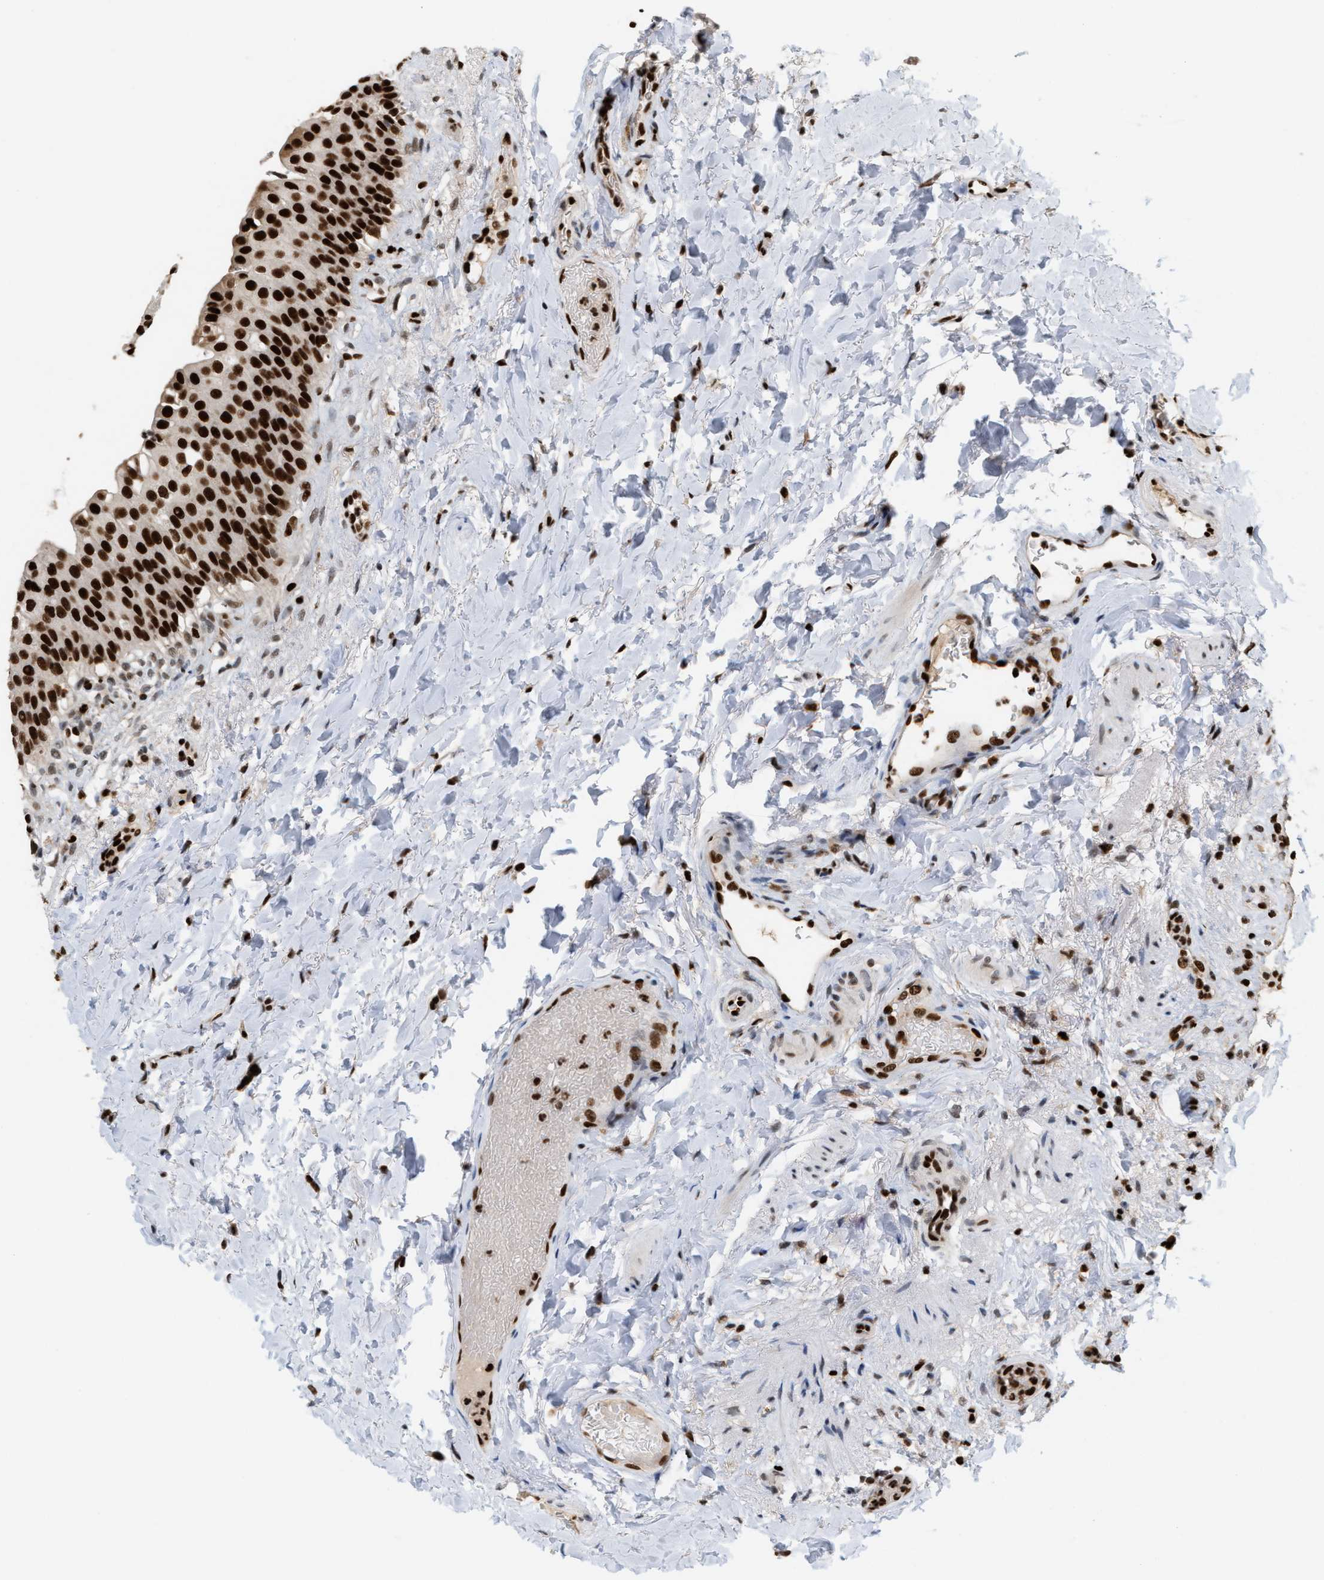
{"staining": {"intensity": "strong", "quantity": ">75%", "location": "nuclear"}, "tissue": "urinary bladder", "cell_type": "Urothelial cells", "image_type": "normal", "snomed": [{"axis": "morphology", "description": "Normal tissue, NOS"}, {"axis": "topography", "description": "Urinary bladder"}], "caption": "A high amount of strong nuclear expression is present in approximately >75% of urothelial cells in unremarkable urinary bladder. (Brightfield microscopy of DAB IHC at high magnification).", "gene": "C17orf49", "patient": {"sex": "female", "age": 60}}